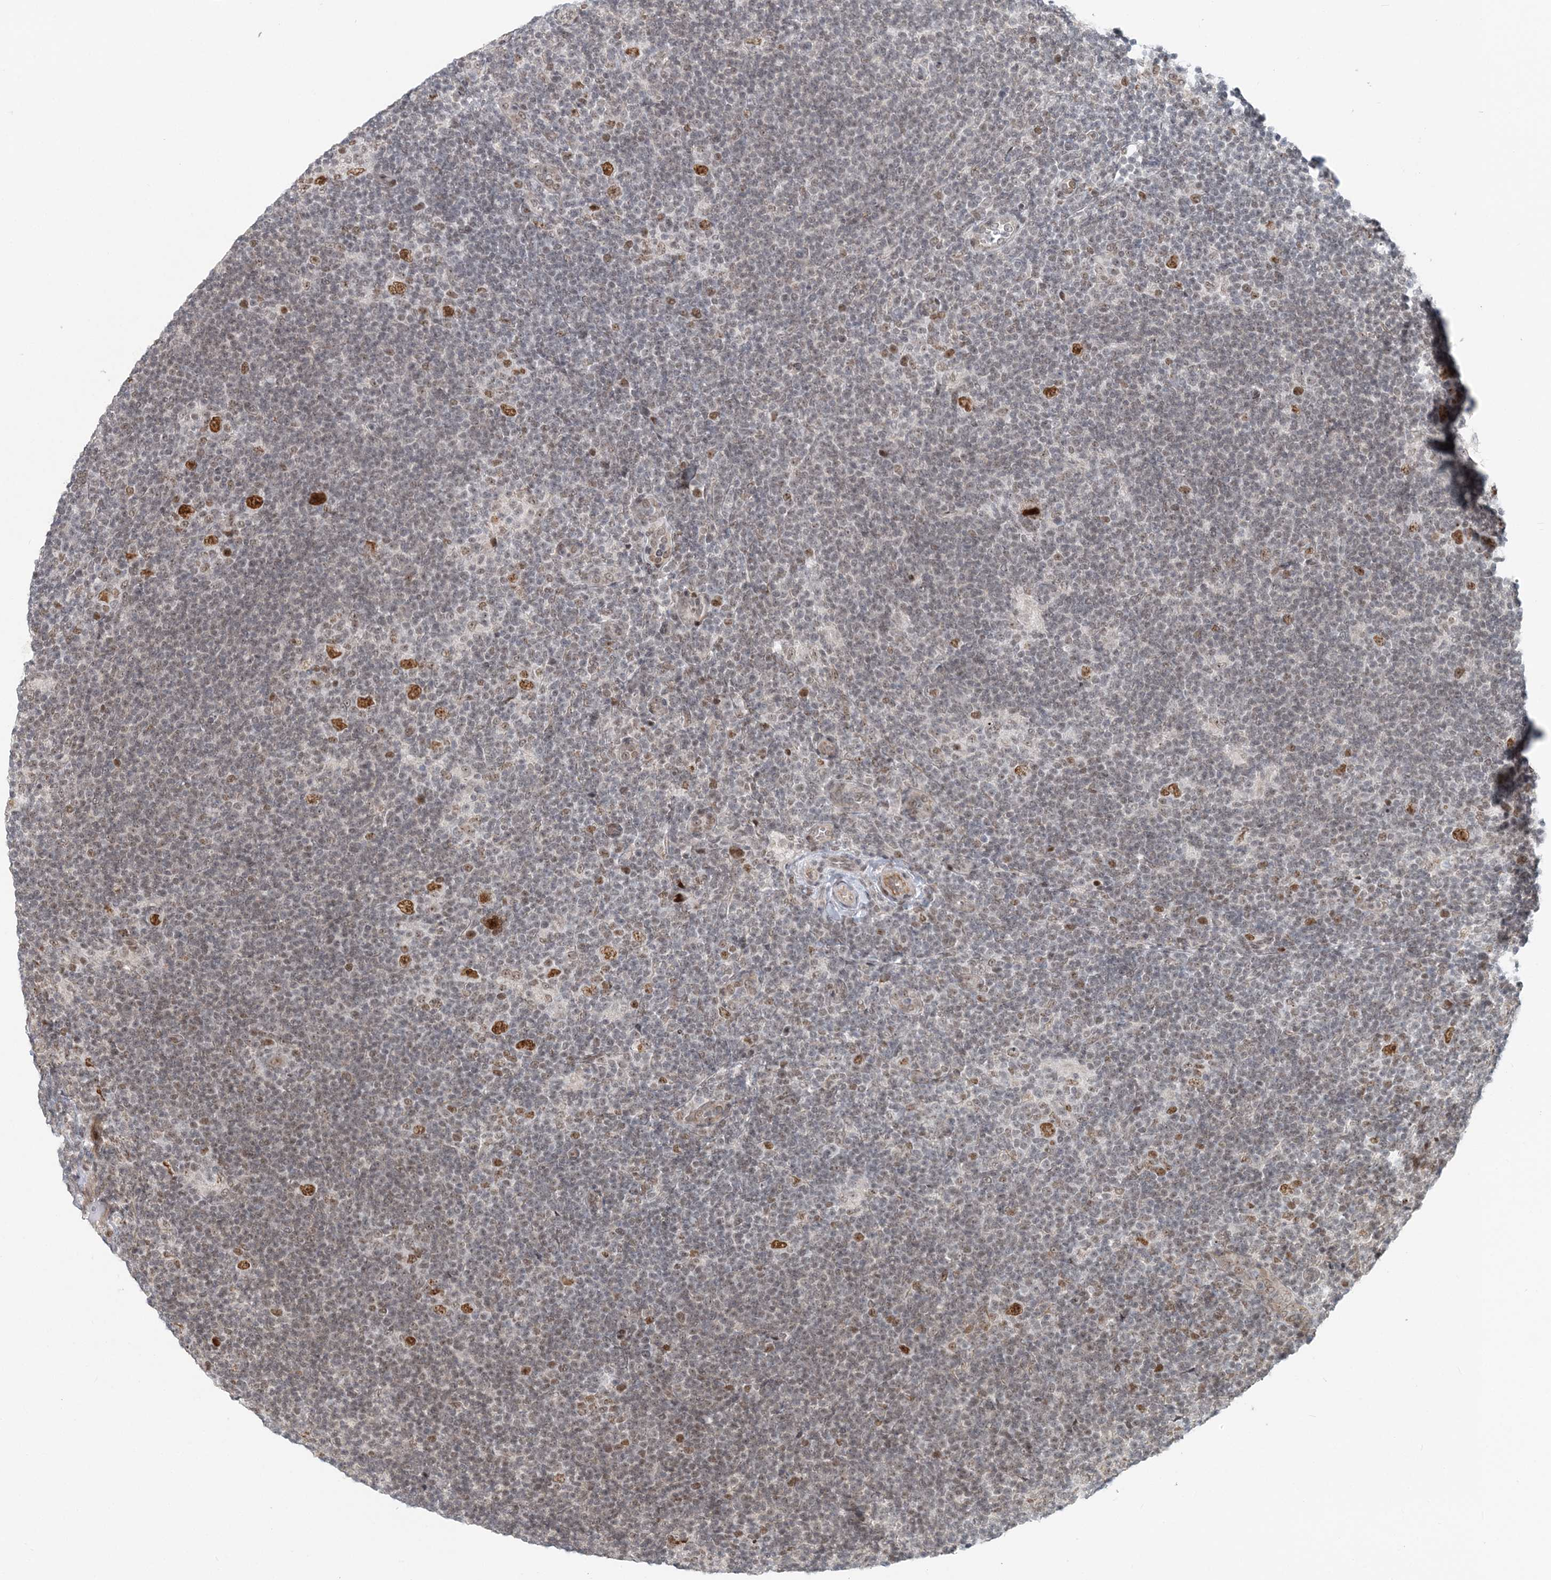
{"staining": {"intensity": "moderate", "quantity": ">75%", "location": "nuclear"}, "tissue": "lymphoma", "cell_type": "Tumor cells", "image_type": "cancer", "snomed": [{"axis": "morphology", "description": "Hodgkin's disease, NOS"}, {"axis": "topography", "description": "Lymph node"}], "caption": "Immunohistochemistry (IHC) staining of Hodgkin's disease, which exhibits medium levels of moderate nuclear expression in about >75% of tumor cells indicating moderate nuclear protein positivity. The staining was performed using DAB (3,3'-diaminobenzidine) (brown) for protein detection and nuclei were counterstained in hematoxylin (blue).", "gene": "BAZ1B", "patient": {"sex": "female", "age": 57}}